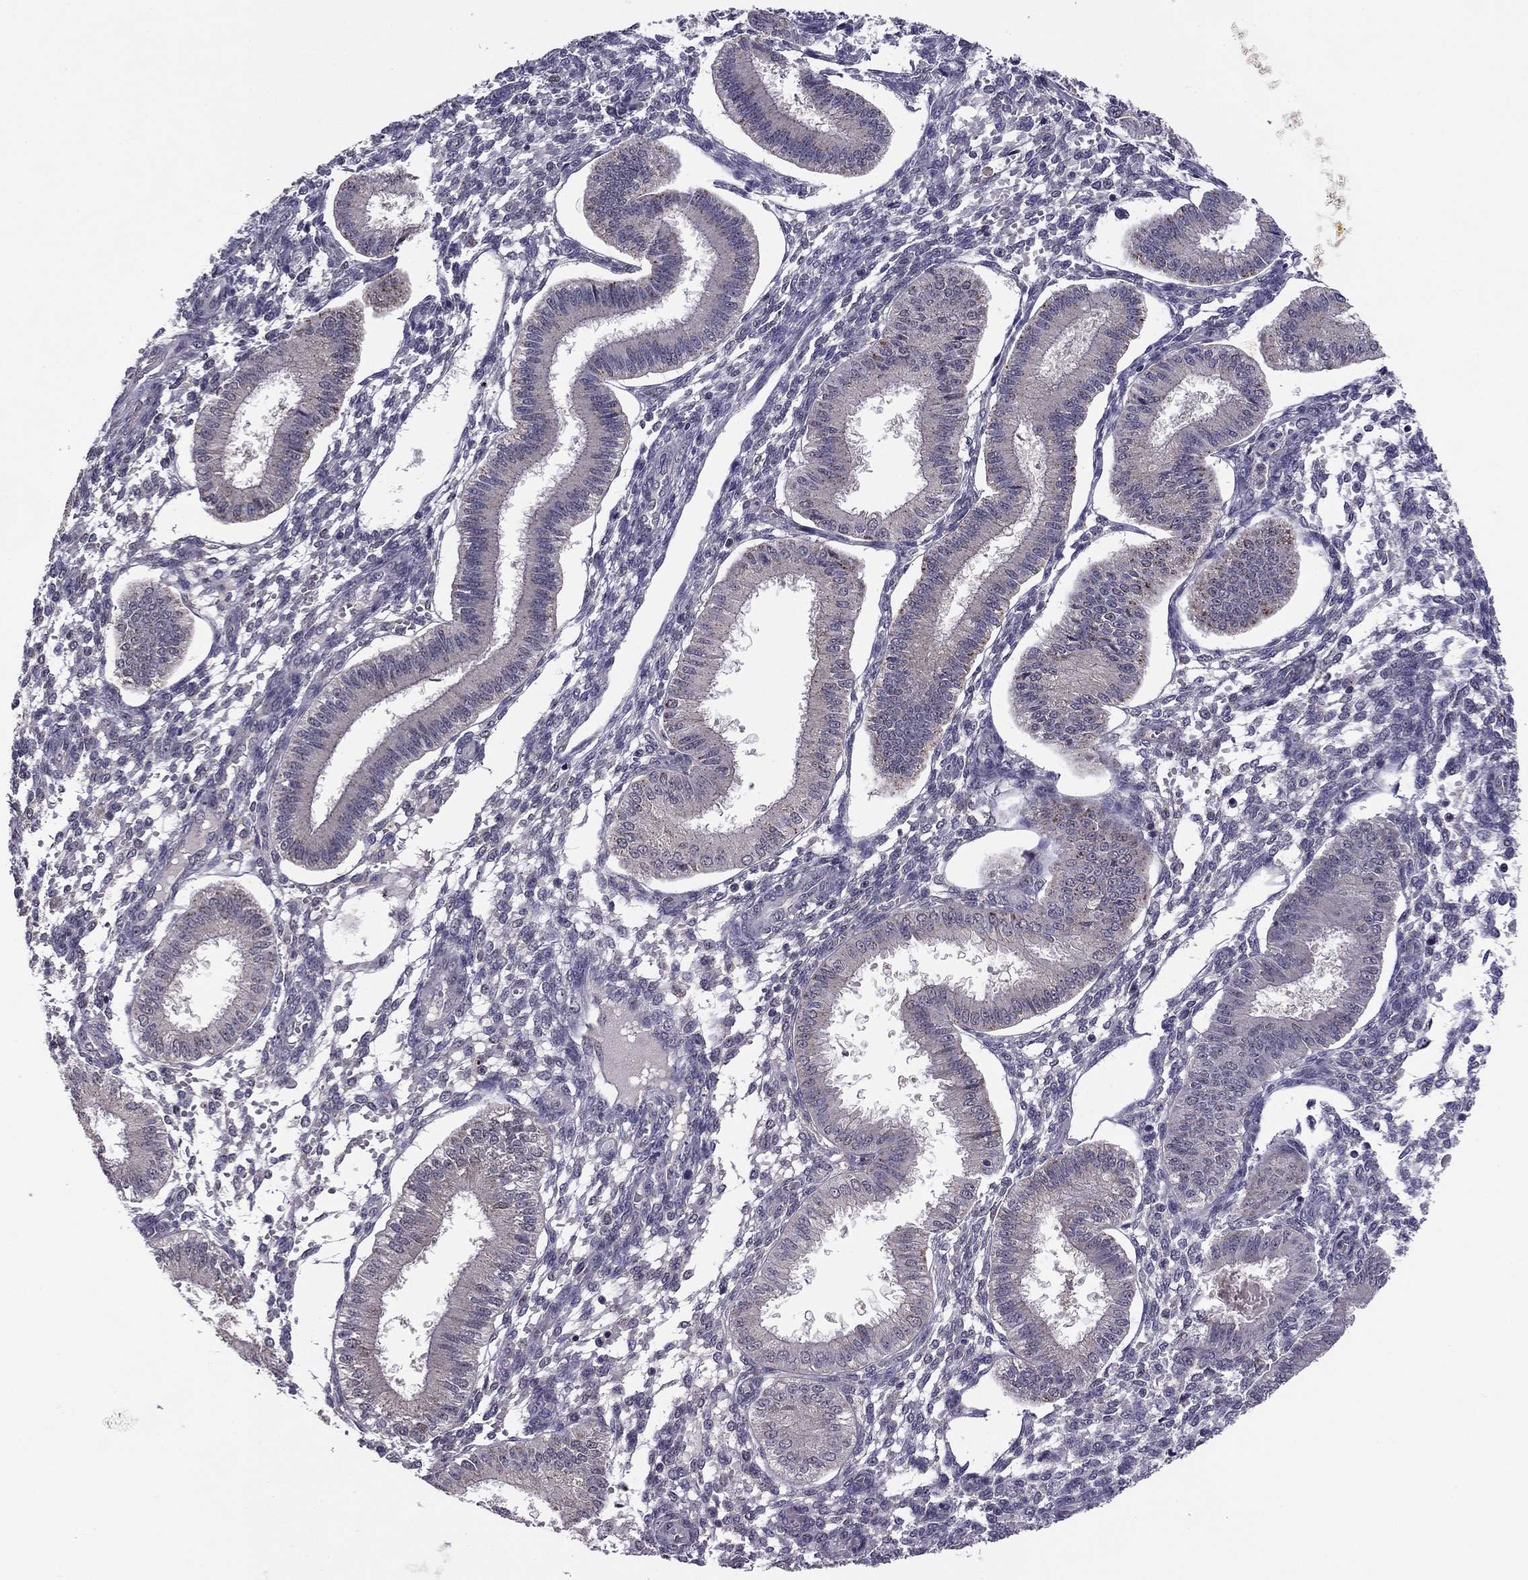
{"staining": {"intensity": "negative", "quantity": "none", "location": "none"}, "tissue": "endometrium", "cell_type": "Cells in endometrial stroma", "image_type": "normal", "snomed": [{"axis": "morphology", "description": "Normal tissue, NOS"}, {"axis": "topography", "description": "Endometrium"}], "caption": "Immunohistochemistry (IHC) histopathology image of benign endometrium stained for a protein (brown), which demonstrates no staining in cells in endometrial stroma.", "gene": "HCN1", "patient": {"sex": "female", "age": 43}}